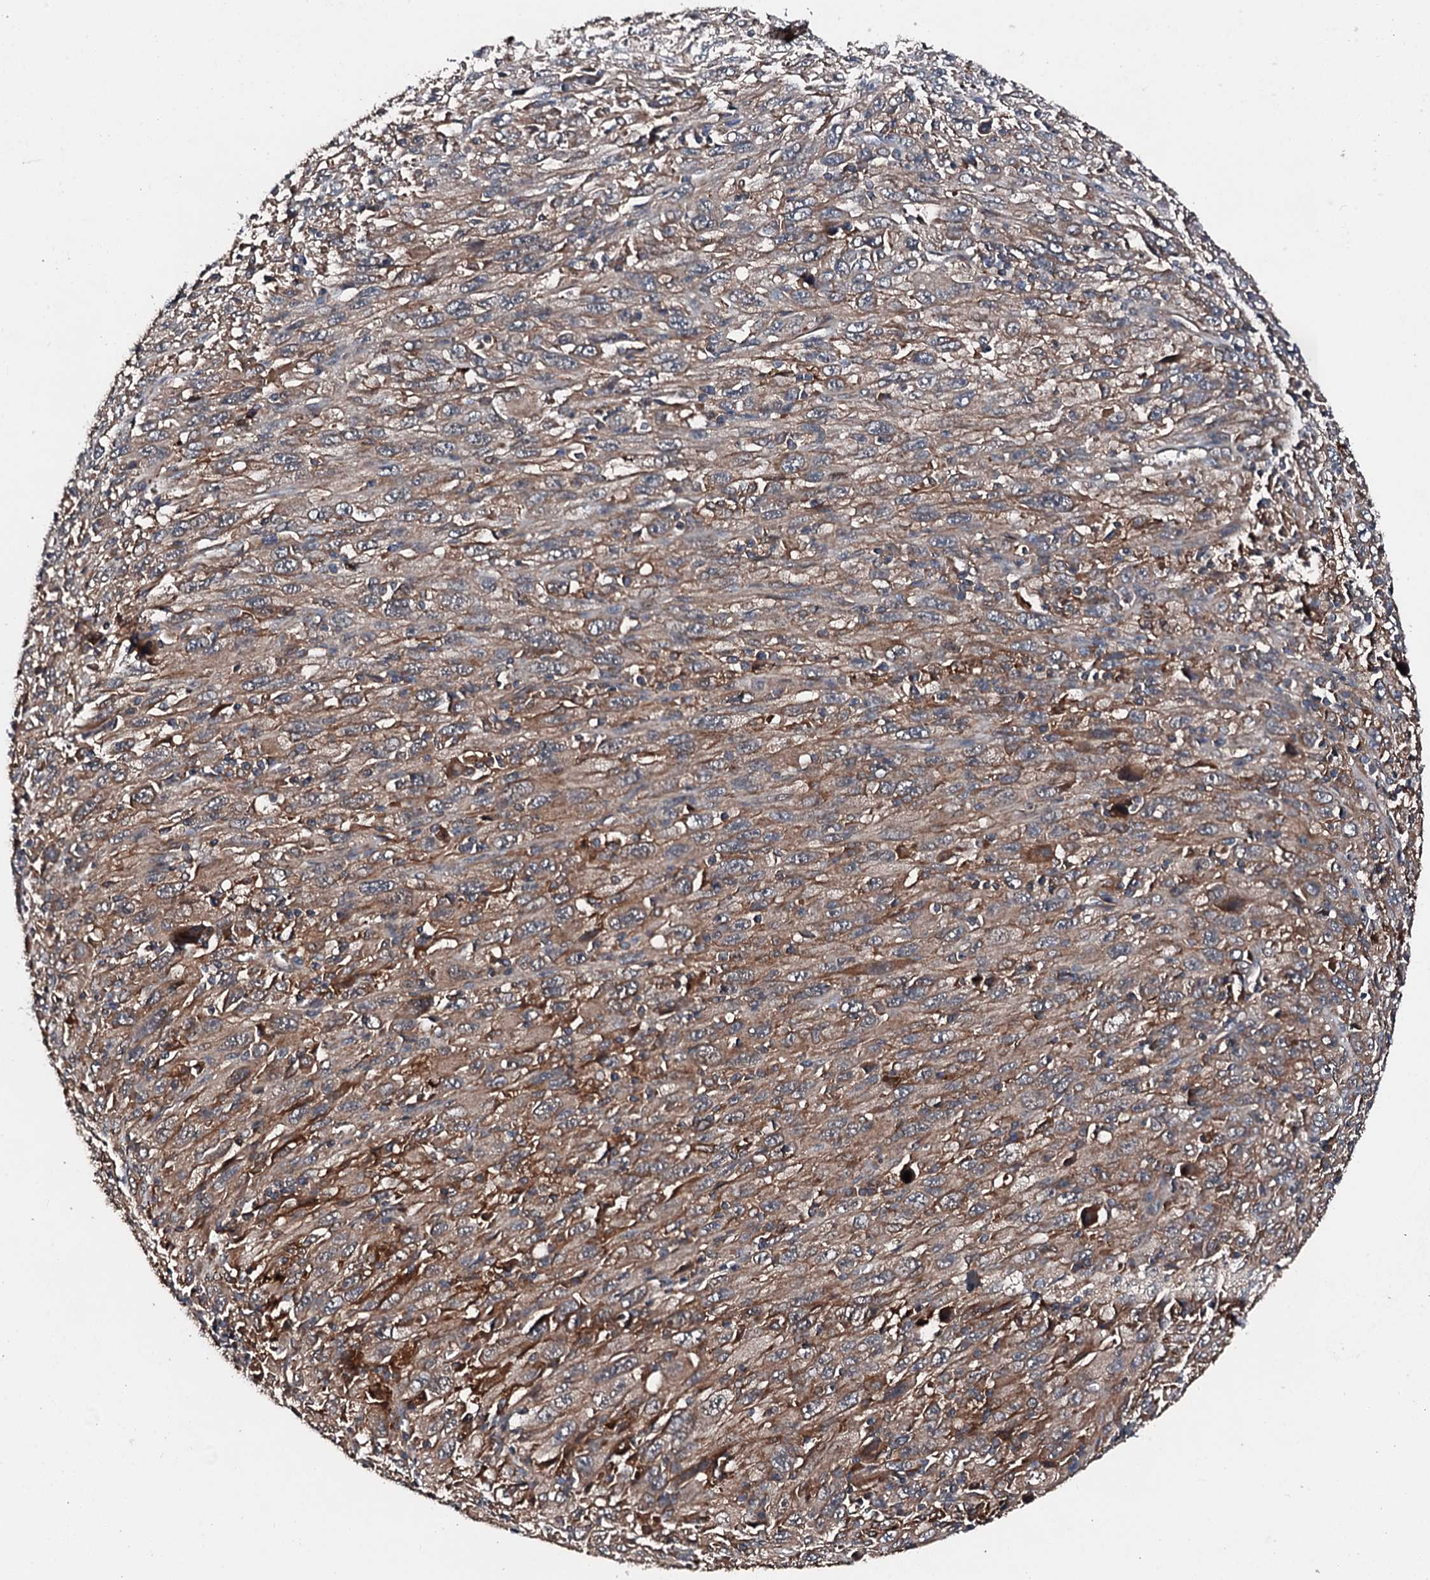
{"staining": {"intensity": "moderate", "quantity": "25%-75%", "location": "cytoplasmic/membranous"}, "tissue": "melanoma", "cell_type": "Tumor cells", "image_type": "cancer", "snomed": [{"axis": "morphology", "description": "Malignant melanoma, Metastatic site"}, {"axis": "topography", "description": "Skin"}], "caption": "A histopathology image showing moderate cytoplasmic/membranous staining in approximately 25%-75% of tumor cells in malignant melanoma (metastatic site), as visualized by brown immunohistochemical staining.", "gene": "FGD4", "patient": {"sex": "female", "age": 56}}